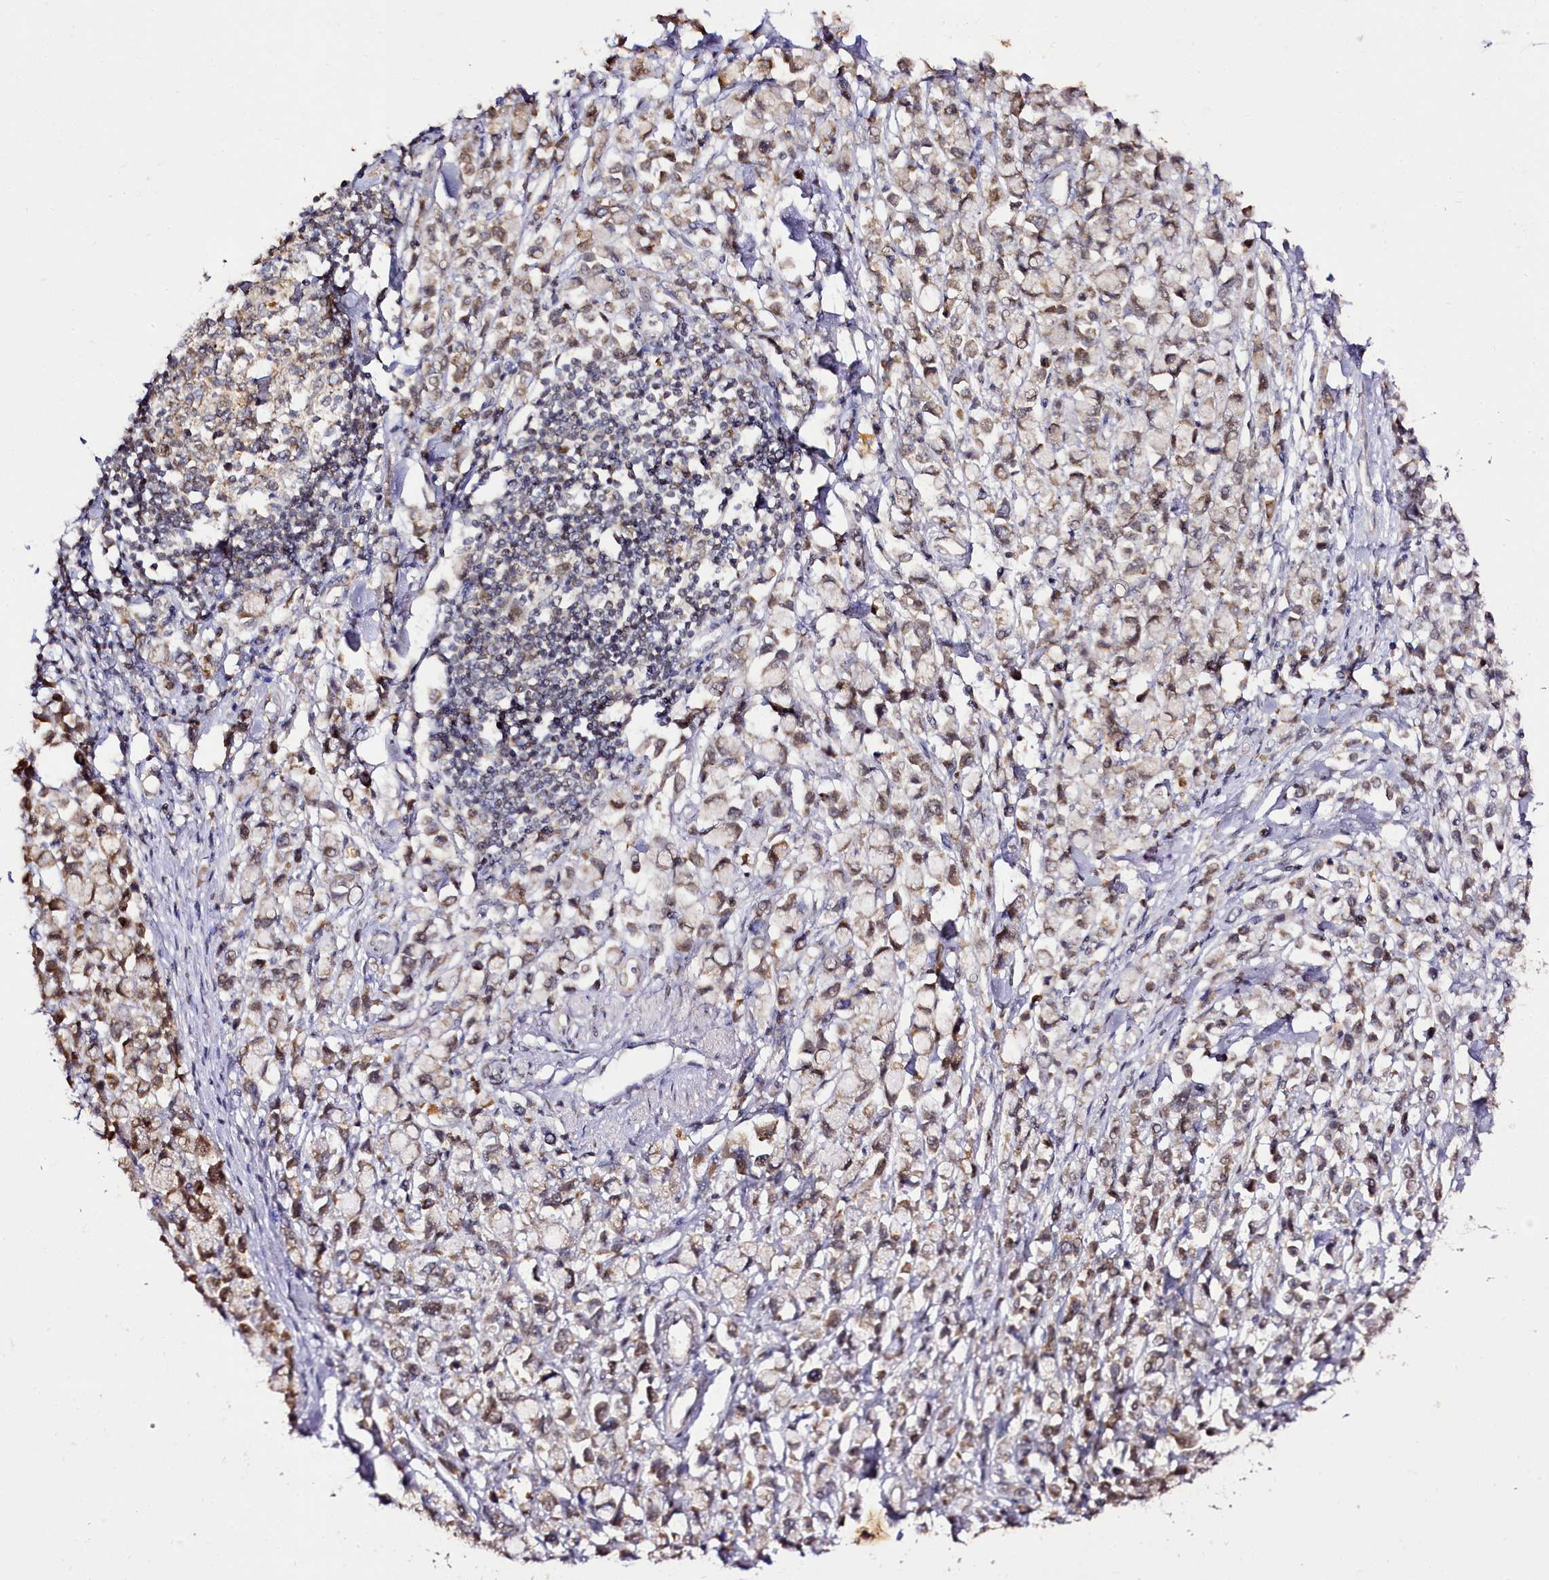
{"staining": {"intensity": "weak", "quantity": ">75%", "location": "cytoplasmic/membranous,nuclear"}, "tissue": "stomach cancer", "cell_type": "Tumor cells", "image_type": "cancer", "snomed": [{"axis": "morphology", "description": "Adenocarcinoma, NOS"}, {"axis": "topography", "description": "Stomach"}], "caption": "Immunohistochemical staining of human stomach adenocarcinoma reveals weak cytoplasmic/membranous and nuclear protein positivity in approximately >75% of tumor cells.", "gene": "EDIL3", "patient": {"sex": "female", "age": 81}}